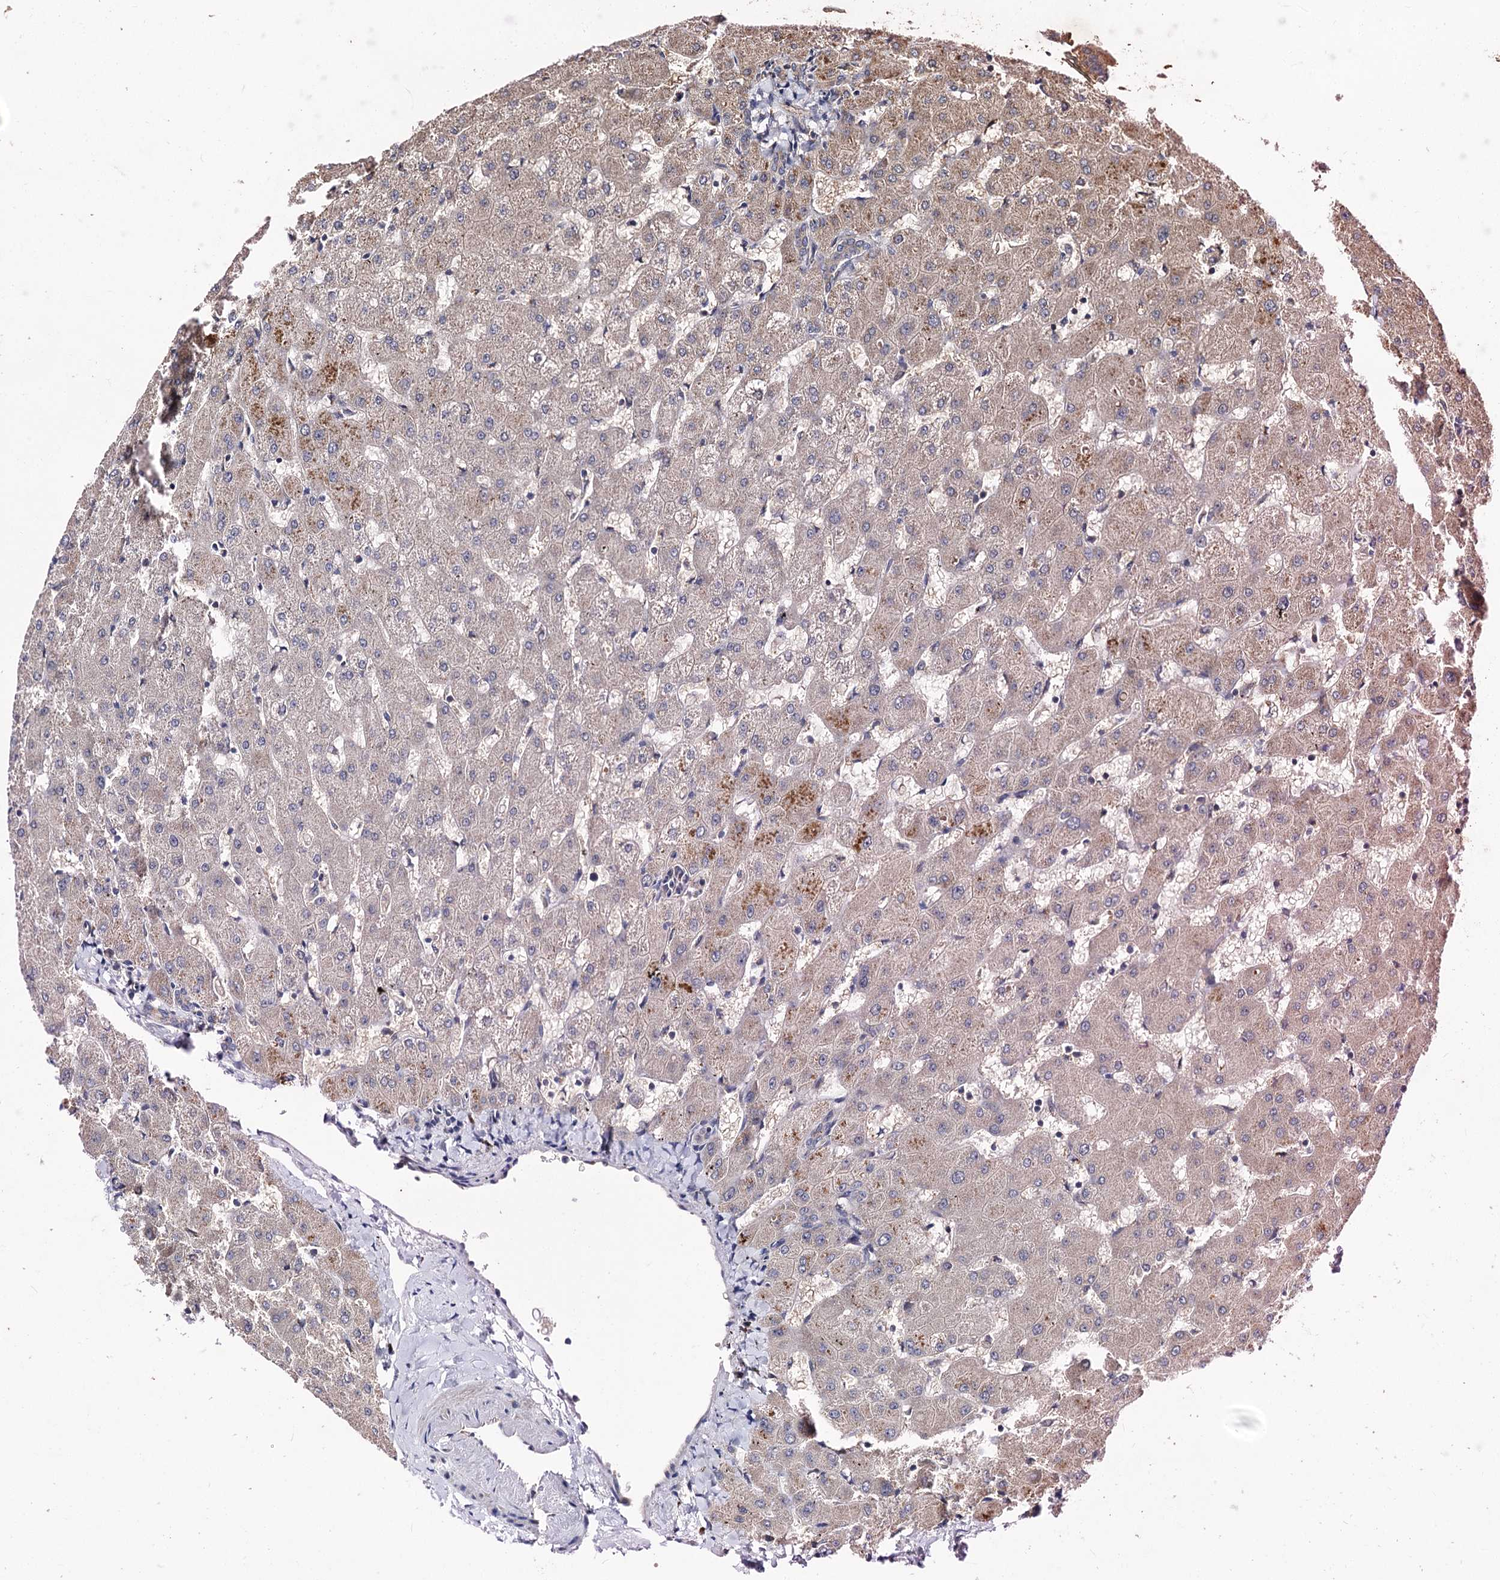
{"staining": {"intensity": "negative", "quantity": "none", "location": "none"}, "tissue": "liver", "cell_type": "Cholangiocytes", "image_type": "normal", "snomed": [{"axis": "morphology", "description": "Normal tissue, NOS"}, {"axis": "topography", "description": "Liver"}], "caption": "Immunohistochemistry image of normal liver: human liver stained with DAB demonstrates no significant protein expression in cholangiocytes.", "gene": "FBXW8", "patient": {"sex": "female", "age": 63}}